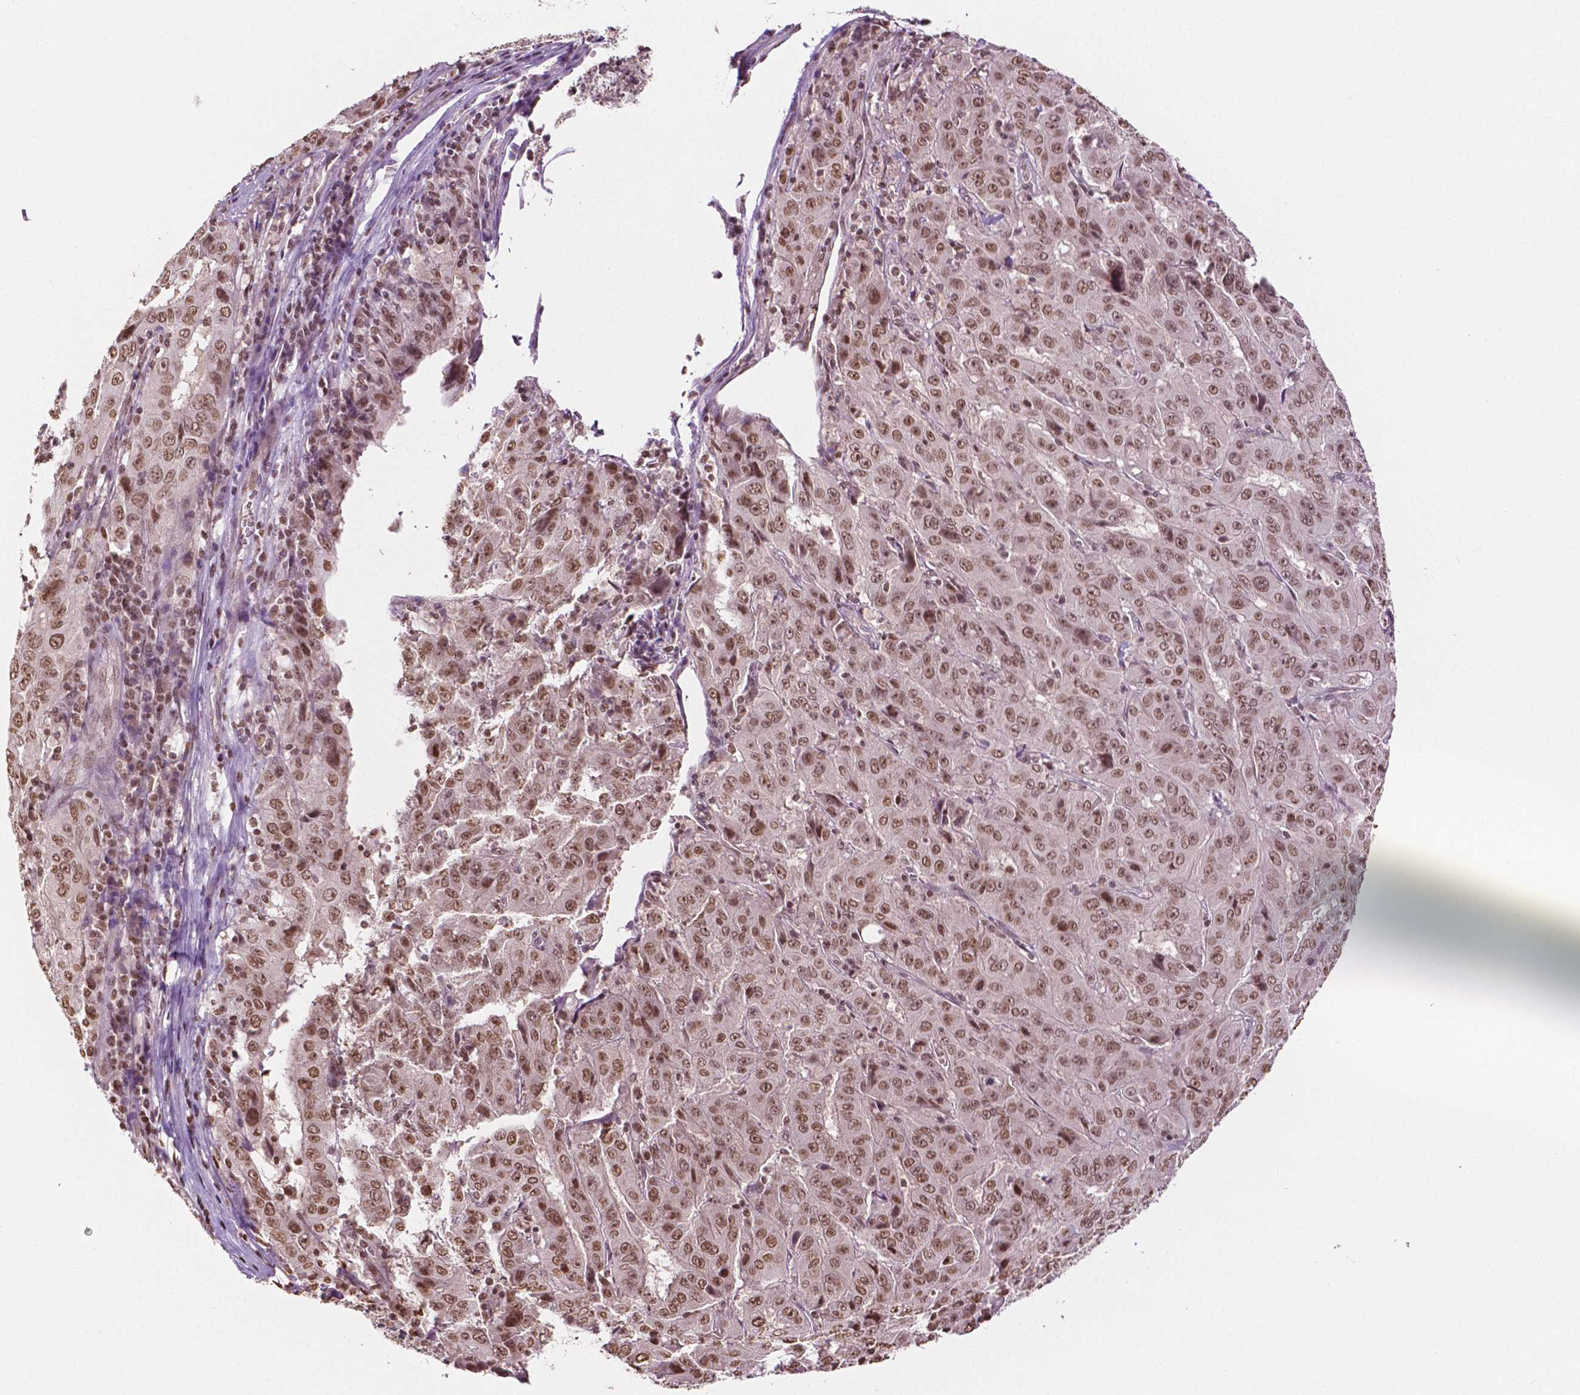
{"staining": {"intensity": "moderate", "quantity": ">75%", "location": "nuclear"}, "tissue": "pancreatic cancer", "cell_type": "Tumor cells", "image_type": "cancer", "snomed": [{"axis": "morphology", "description": "Adenocarcinoma, NOS"}, {"axis": "topography", "description": "Pancreas"}], "caption": "Human pancreatic adenocarcinoma stained with a protein marker shows moderate staining in tumor cells.", "gene": "DEK", "patient": {"sex": "male", "age": 63}}